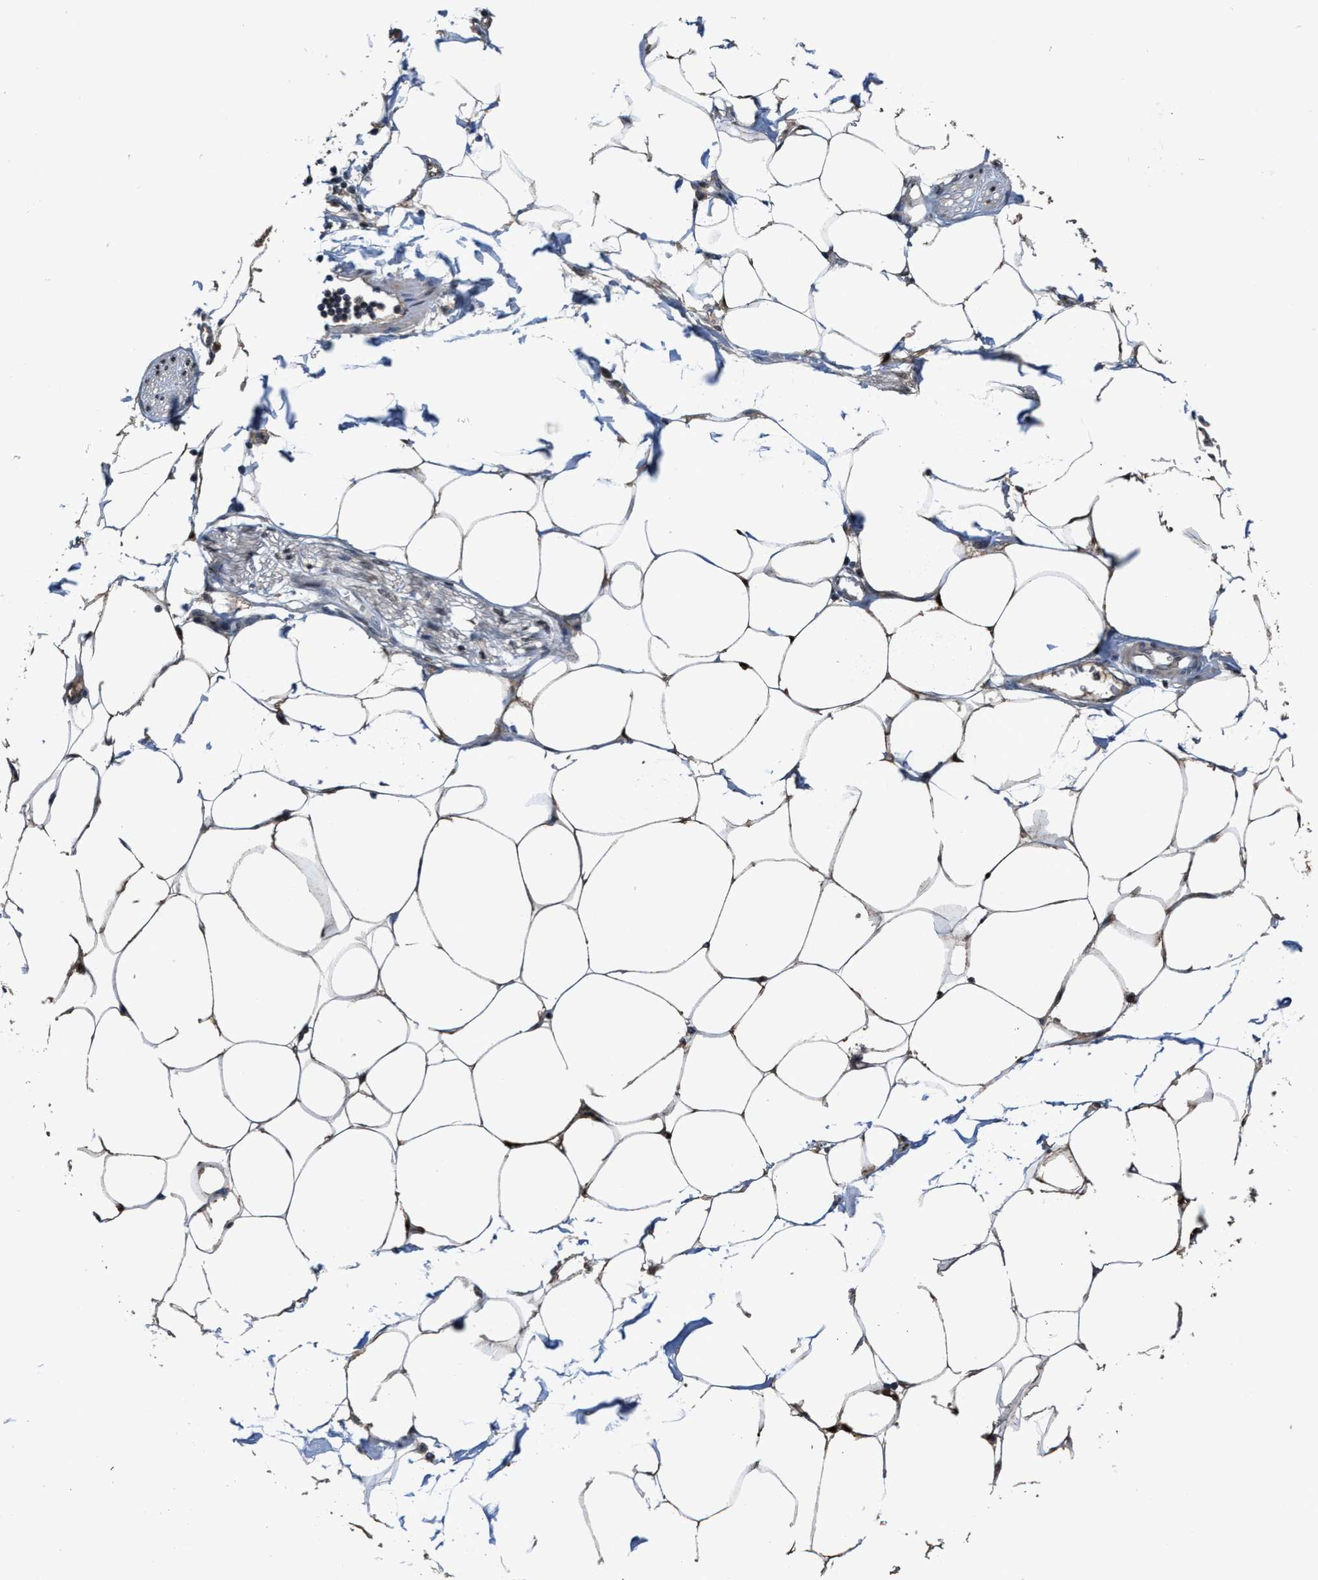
{"staining": {"intensity": "strong", "quantity": ">75%", "location": "nuclear"}, "tissue": "adipose tissue", "cell_type": "Adipocytes", "image_type": "normal", "snomed": [{"axis": "morphology", "description": "Normal tissue, NOS"}, {"axis": "morphology", "description": "Adenocarcinoma, NOS"}, {"axis": "topography", "description": "Colon"}, {"axis": "topography", "description": "Peripheral nerve tissue"}], "caption": "Strong nuclear protein expression is identified in approximately >75% of adipocytes in adipose tissue. The staining was performed using DAB (3,3'-diaminobenzidine), with brown indicating positive protein expression. Nuclei are stained blue with hematoxylin.", "gene": "ZNF20", "patient": {"sex": "male", "age": 14}}